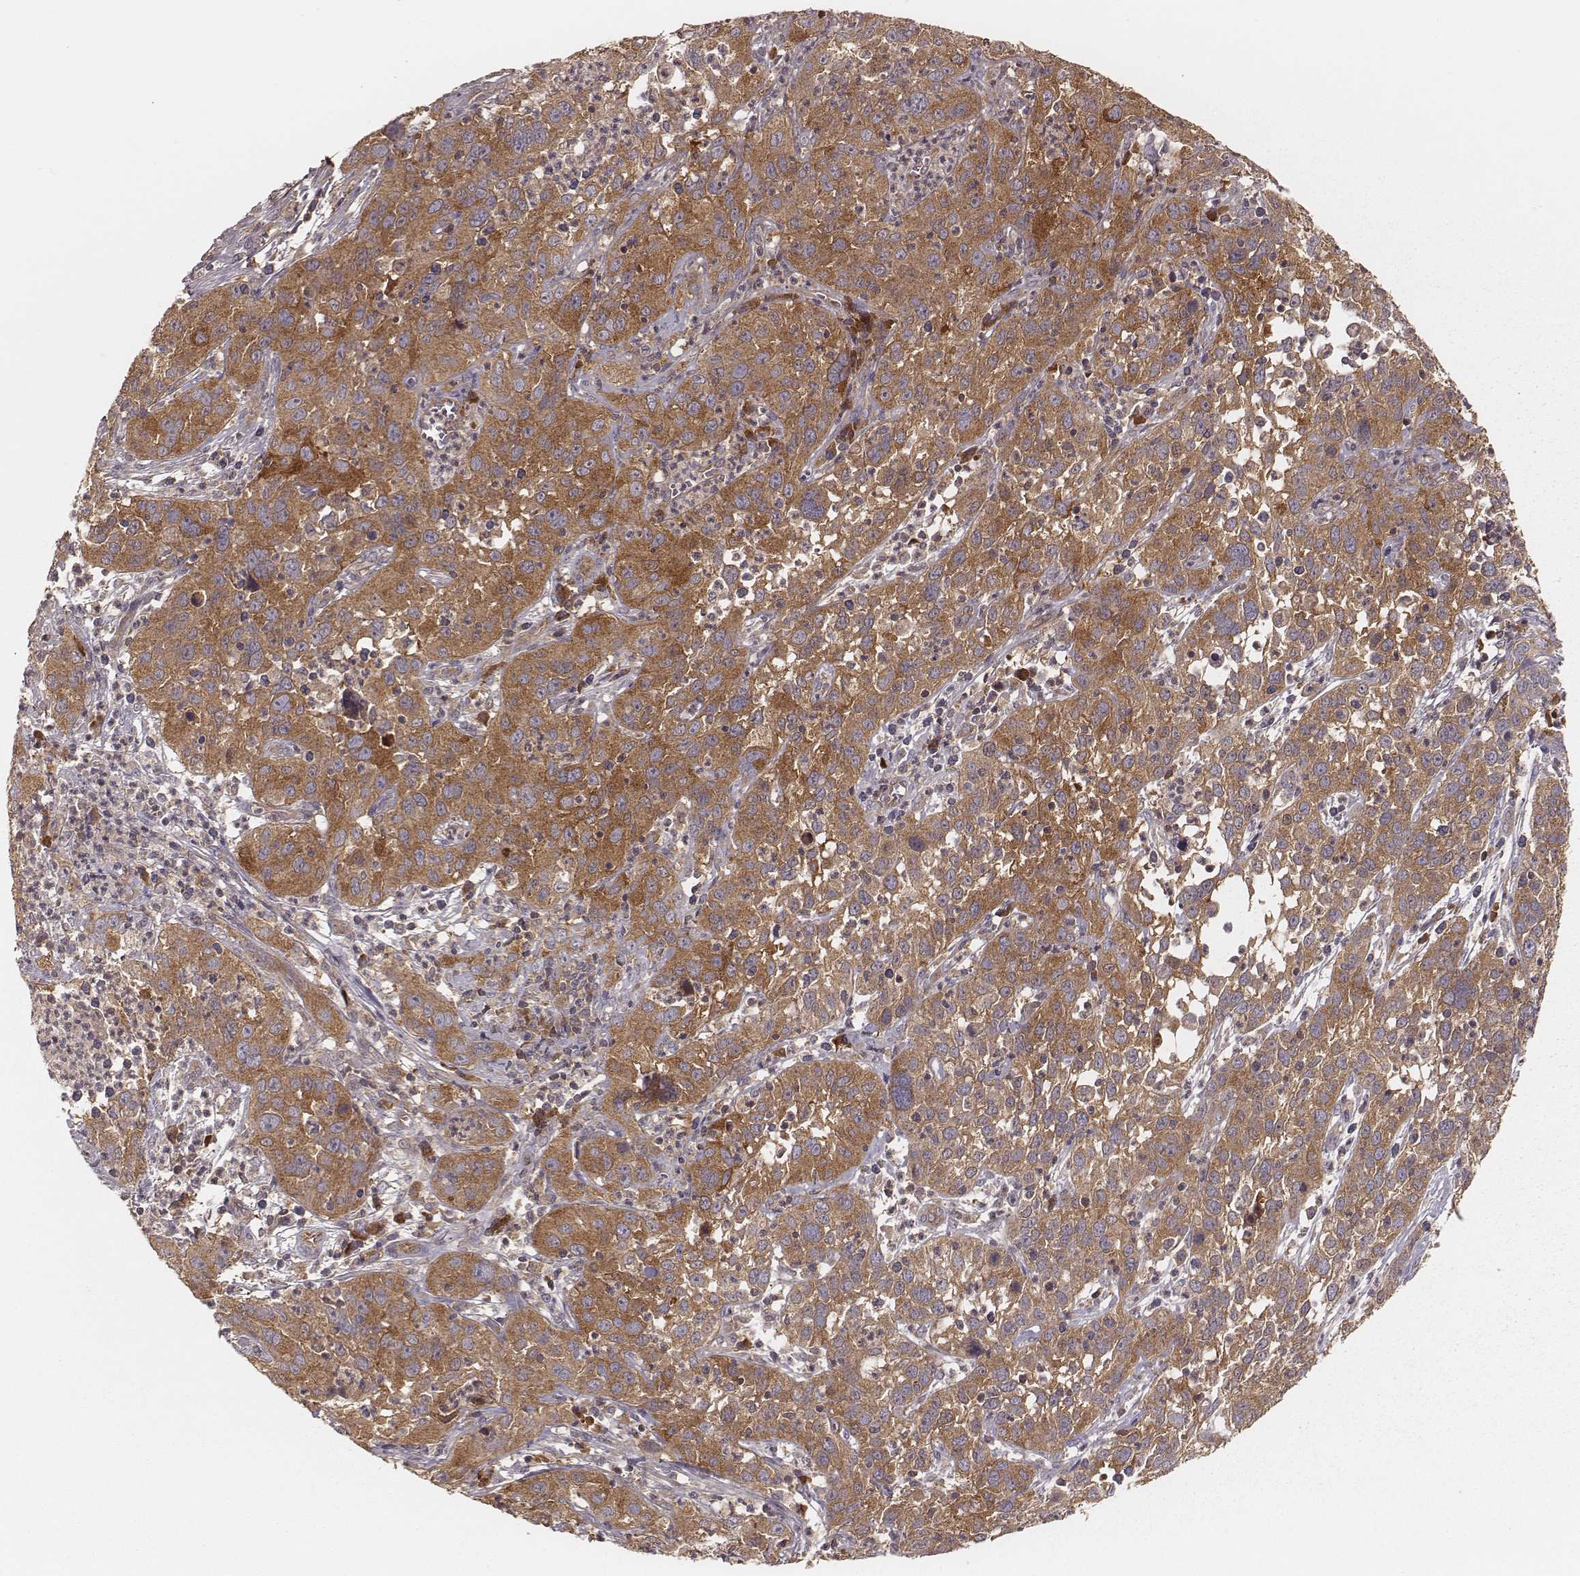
{"staining": {"intensity": "moderate", "quantity": ">75%", "location": "cytoplasmic/membranous"}, "tissue": "cervical cancer", "cell_type": "Tumor cells", "image_type": "cancer", "snomed": [{"axis": "morphology", "description": "Squamous cell carcinoma, NOS"}, {"axis": "topography", "description": "Cervix"}], "caption": "Protein staining of cervical squamous cell carcinoma tissue exhibits moderate cytoplasmic/membranous expression in approximately >75% of tumor cells.", "gene": "CARS1", "patient": {"sex": "female", "age": 32}}